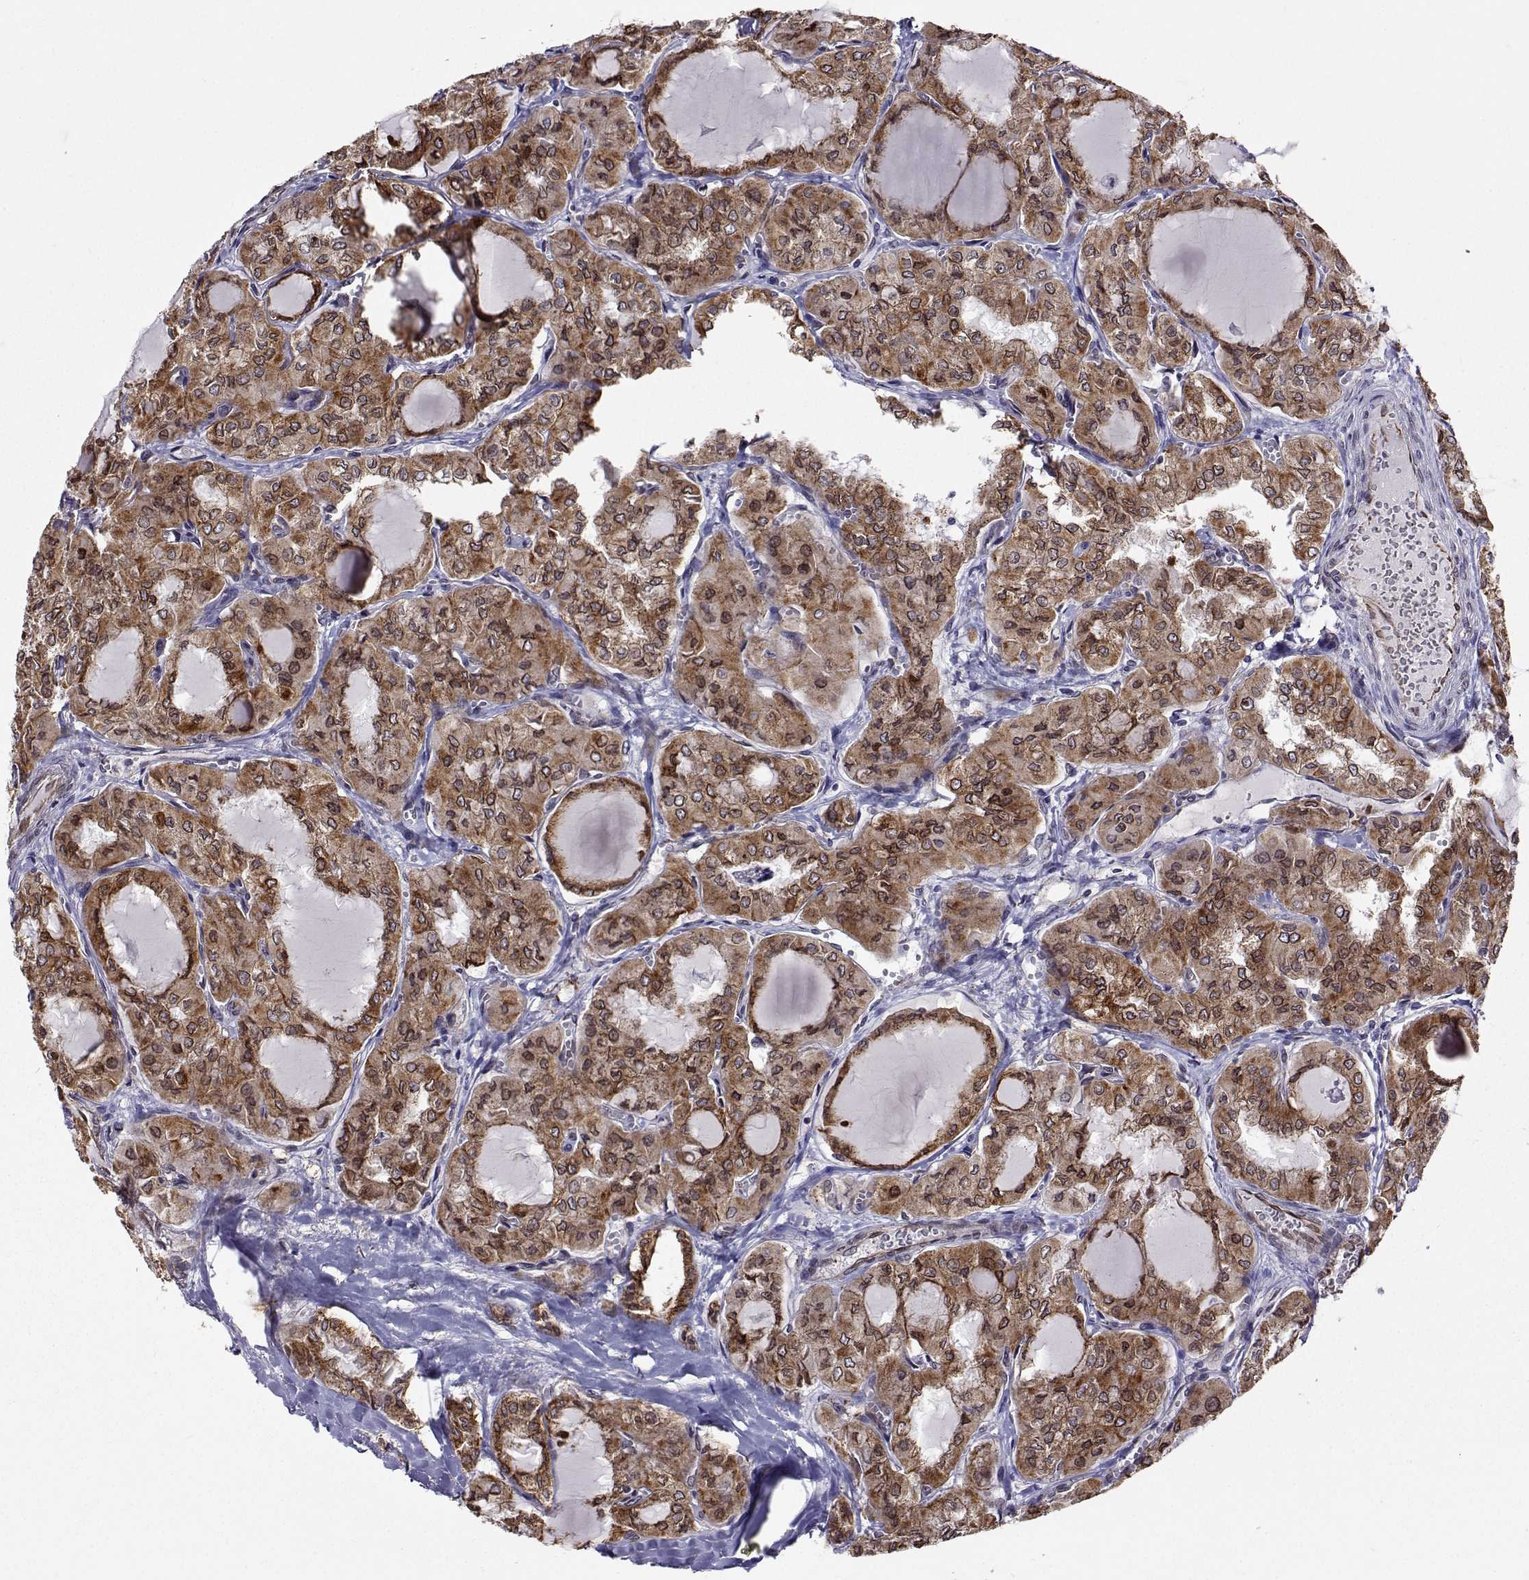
{"staining": {"intensity": "moderate", "quantity": ">75%", "location": "cytoplasmic/membranous,nuclear"}, "tissue": "thyroid cancer", "cell_type": "Tumor cells", "image_type": "cancer", "snomed": [{"axis": "morphology", "description": "Papillary adenocarcinoma, NOS"}, {"axis": "topography", "description": "Thyroid gland"}], "caption": "Immunohistochemistry of human thyroid cancer shows medium levels of moderate cytoplasmic/membranous and nuclear expression in about >75% of tumor cells.", "gene": "PGRMC2", "patient": {"sex": "male", "age": 20}}